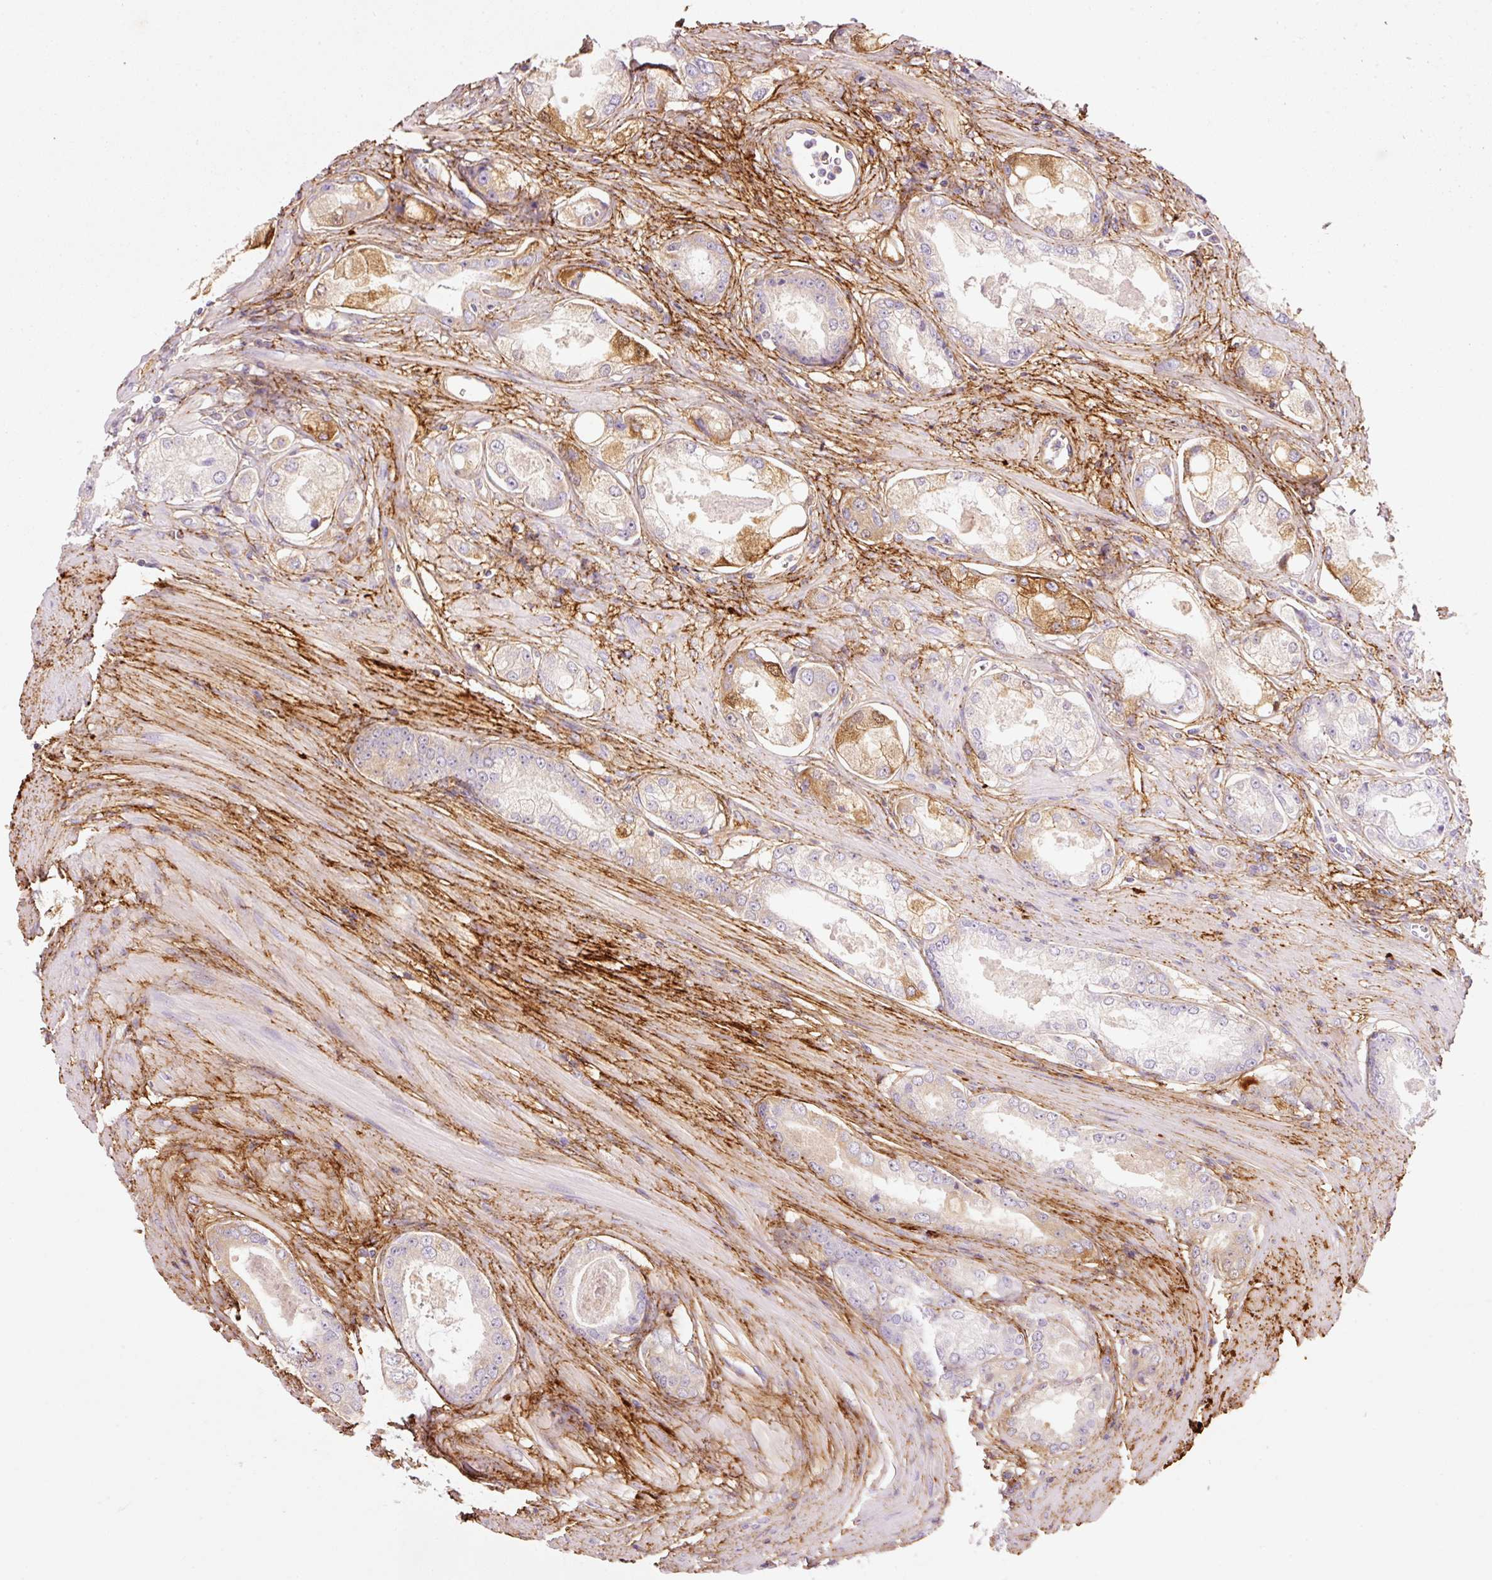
{"staining": {"intensity": "moderate", "quantity": "25%-75%", "location": "cytoplasmic/membranous"}, "tissue": "prostate cancer", "cell_type": "Tumor cells", "image_type": "cancer", "snomed": [{"axis": "morphology", "description": "Adenocarcinoma, Low grade"}, {"axis": "topography", "description": "Prostate"}], "caption": "Protein expression analysis of adenocarcinoma (low-grade) (prostate) demonstrates moderate cytoplasmic/membranous staining in approximately 25%-75% of tumor cells.", "gene": "MFAP4", "patient": {"sex": "male", "age": 68}}